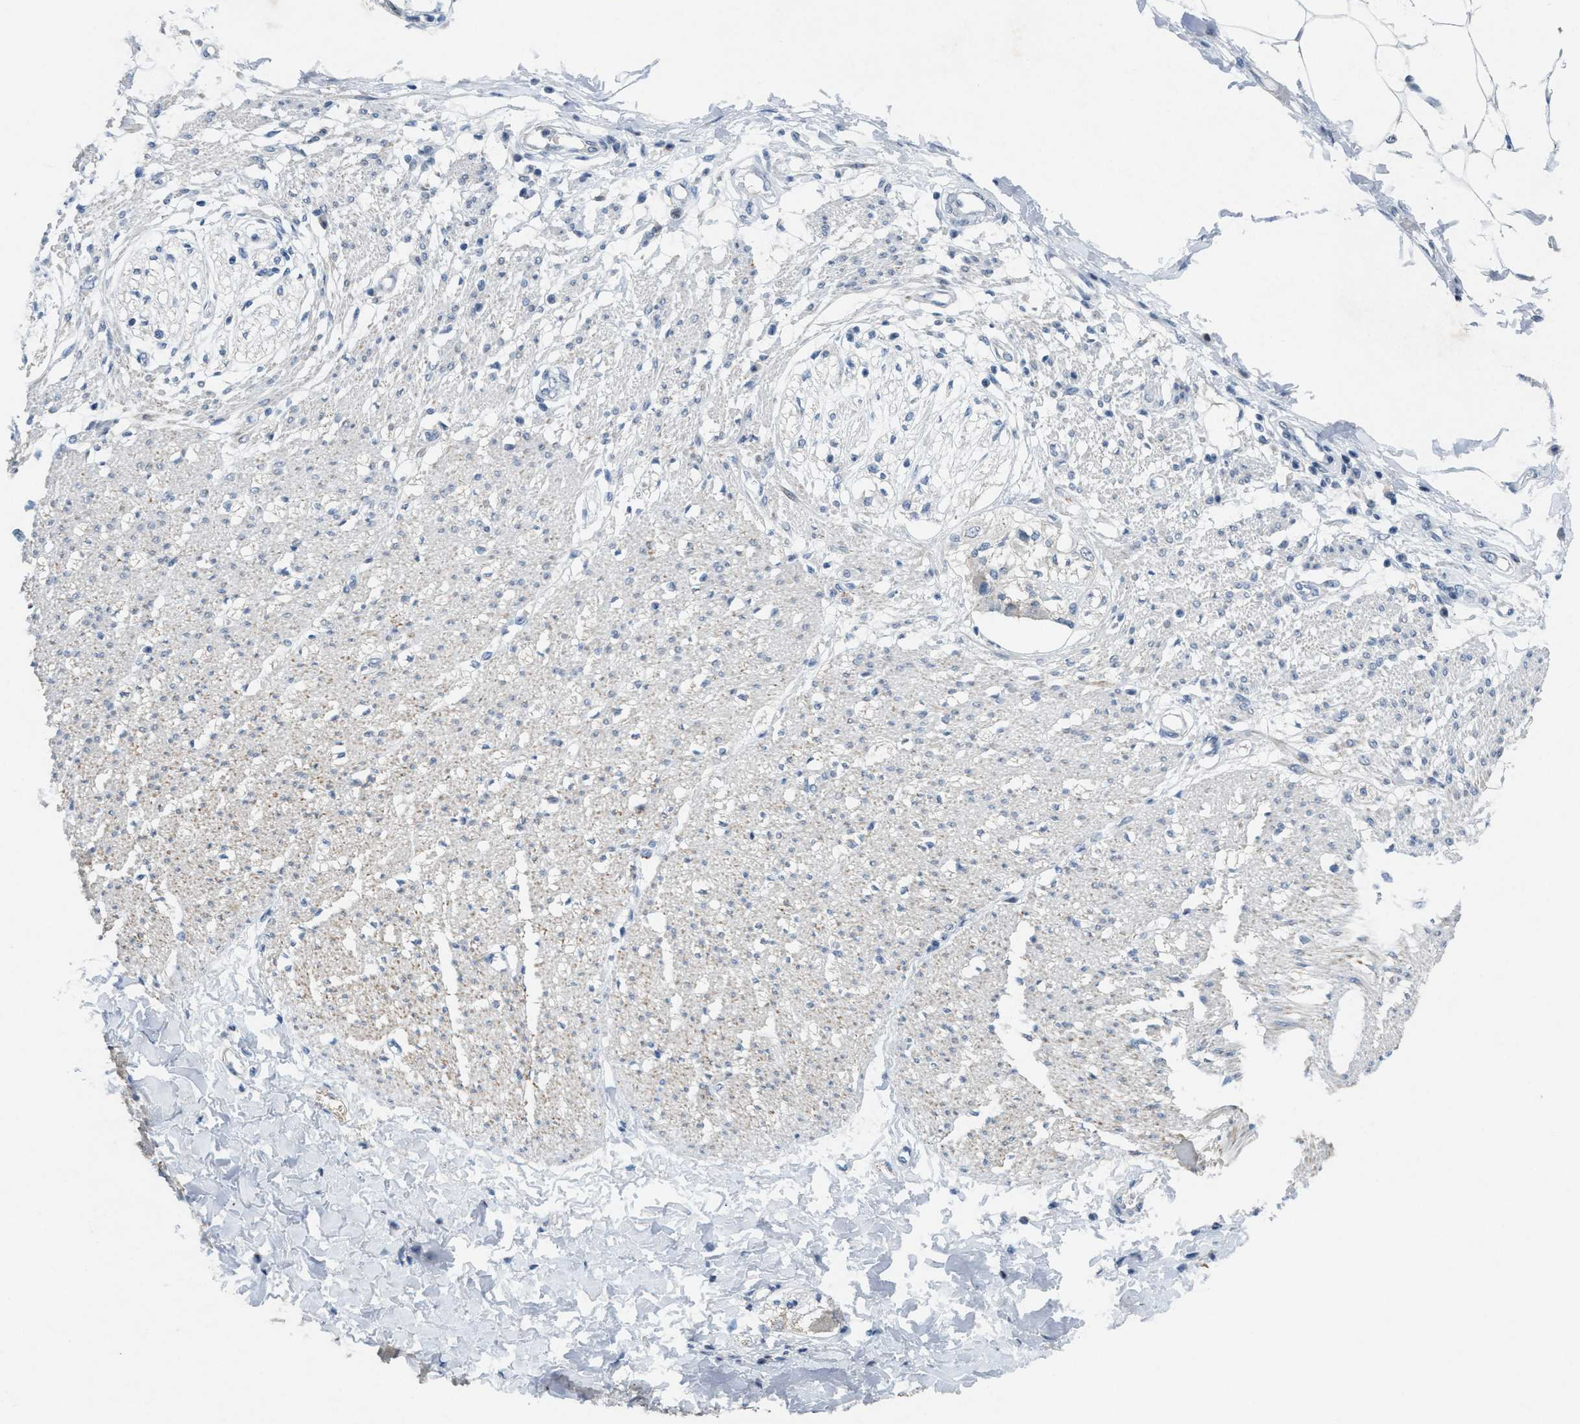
{"staining": {"intensity": "moderate", "quantity": "<25%", "location": "cytoplasmic/membranous"}, "tissue": "smooth muscle", "cell_type": "Smooth muscle cells", "image_type": "normal", "snomed": [{"axis": "morphology", "description": "Normal tissue, NOS"}, {"axis": "morphology", "description": "Adenocarcinoma, NOS"}, {"axis": "topography", "description": "Colon"}, {"axis": "topography", "description": "Peripheral nerve tissue"}], "caption": "The micrograph reveals a brown stain indicating the presence of a protein in the cytoplasmic/membranous of smooth muscle cells in smooth muscle. Immunohistochemistry stains the protein of interest in brown and the nuclei are stained blue.", "gene": "SLC5A5", "patient": {"sex": "male", "age": 14}}